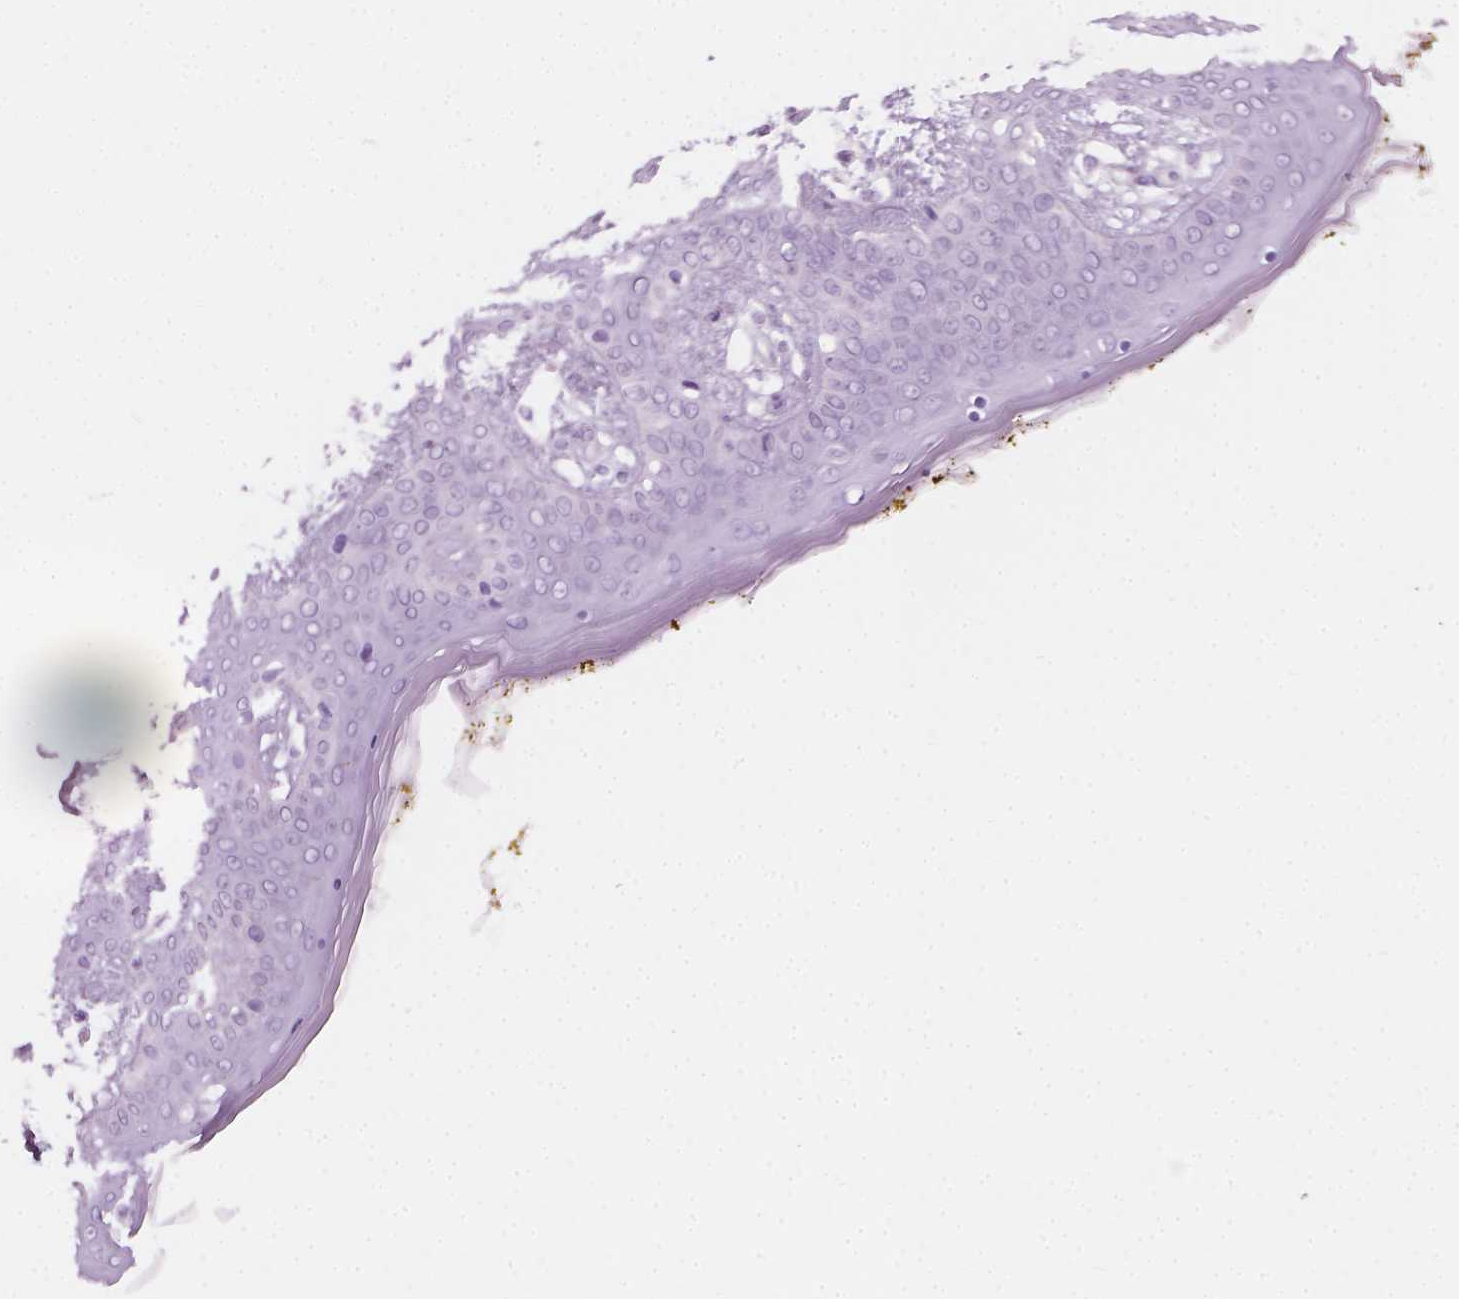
{"staining": {"intensity": "negative", "quantity": "none", "location": "none"}, "tissue": "skin", "cell_type": "Fibroblasts", "image_type": "normal", "snomed": [{"axis": "morphology", "description": "Normal tissue, NOS"}, {"axis": "topography", "description": "Skin"}], "caption": "IHC image of unremarkable human skin stained for a protein (brown), which shows no expression in fibroblasts.", "gene": "SCG3", "patient": {"sex": "female", "age": 34}}